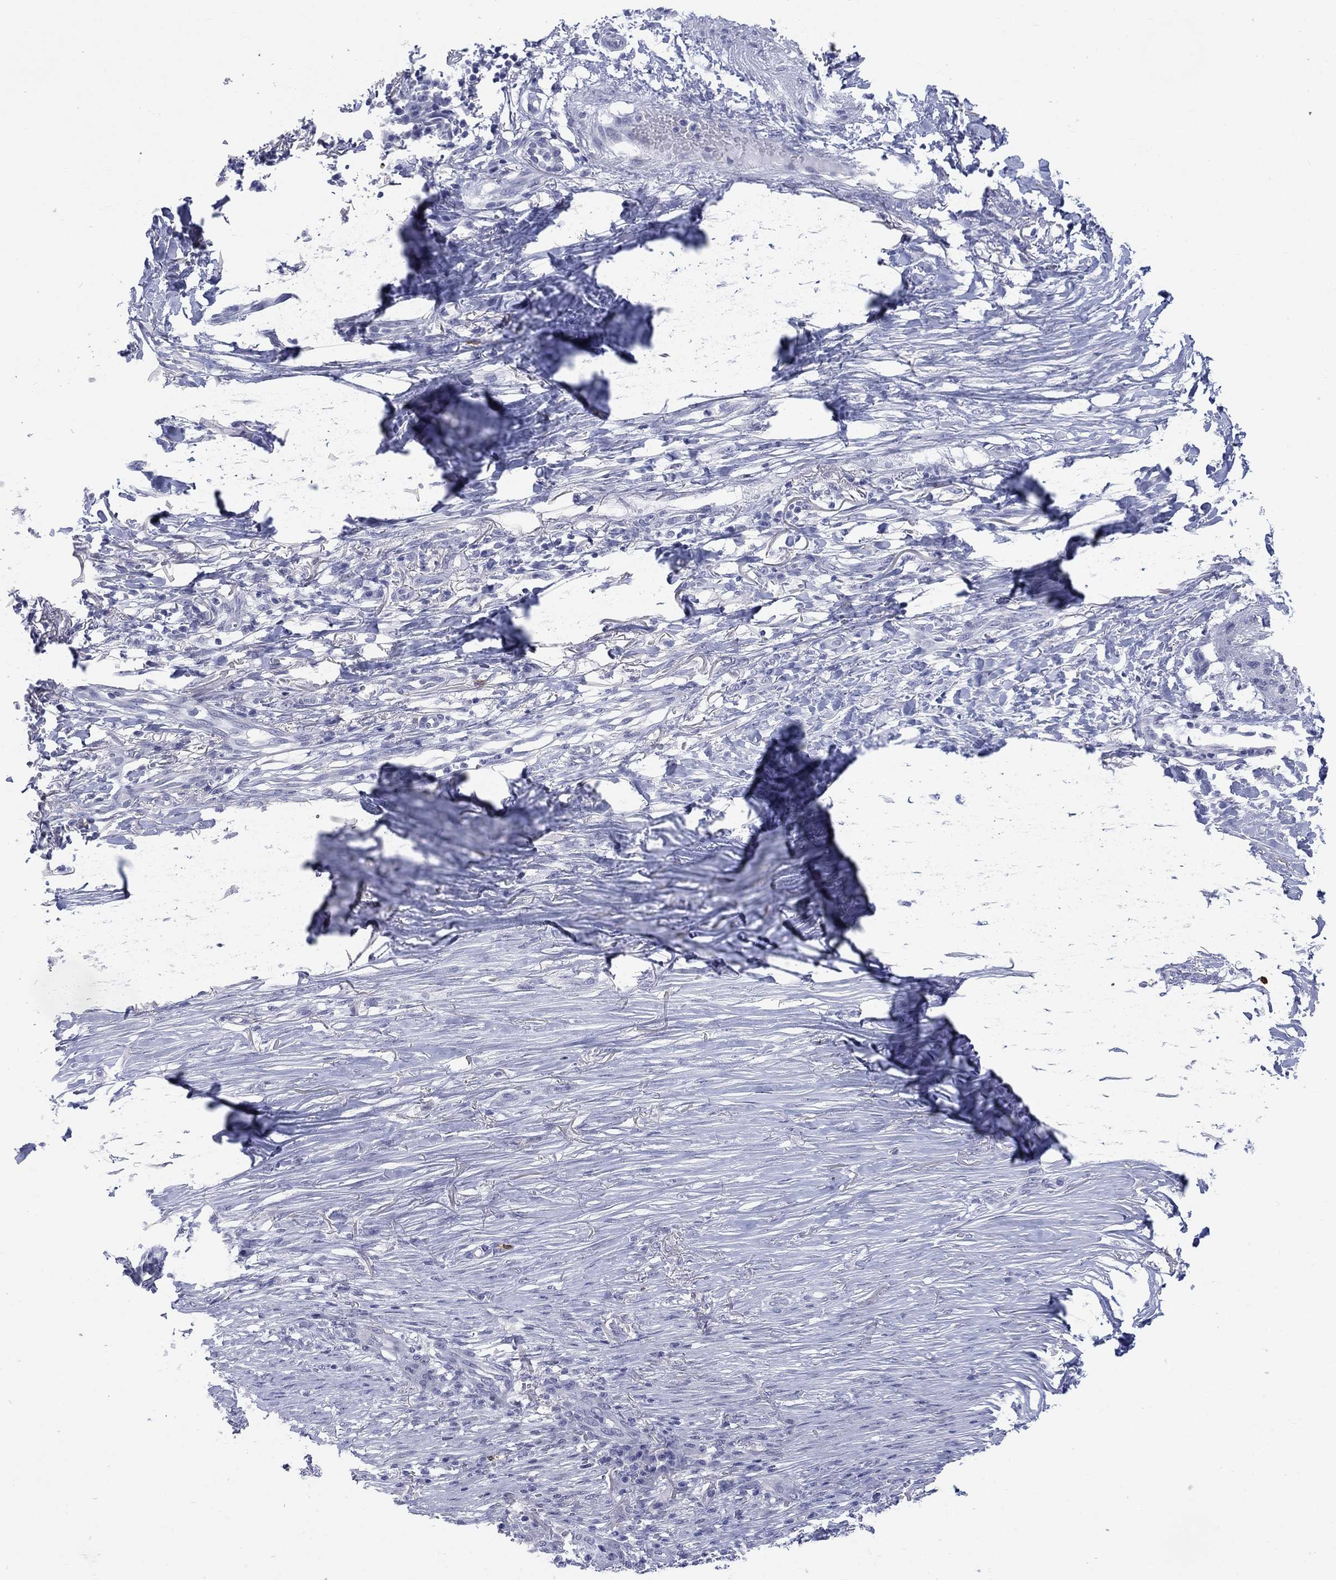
{"staining": {"intensity": "negative", "quantity": "none", "location": "none"}, "tissue": "skin cancer", "cell_type": "Tumor cells", "image_type": "cancer", "snomed": [{"axis": "morphology", "description": "Squamous cell carcinoma, NOS"}, {"axis": "topography", "description": "Skin"}], "caption": "The micrograph shows no significant positivity in tumor cells of skin cancer (squamous cell carcinoma).", "gene": "ECEL1", "patient": {"sex": "male", "age": 70}}